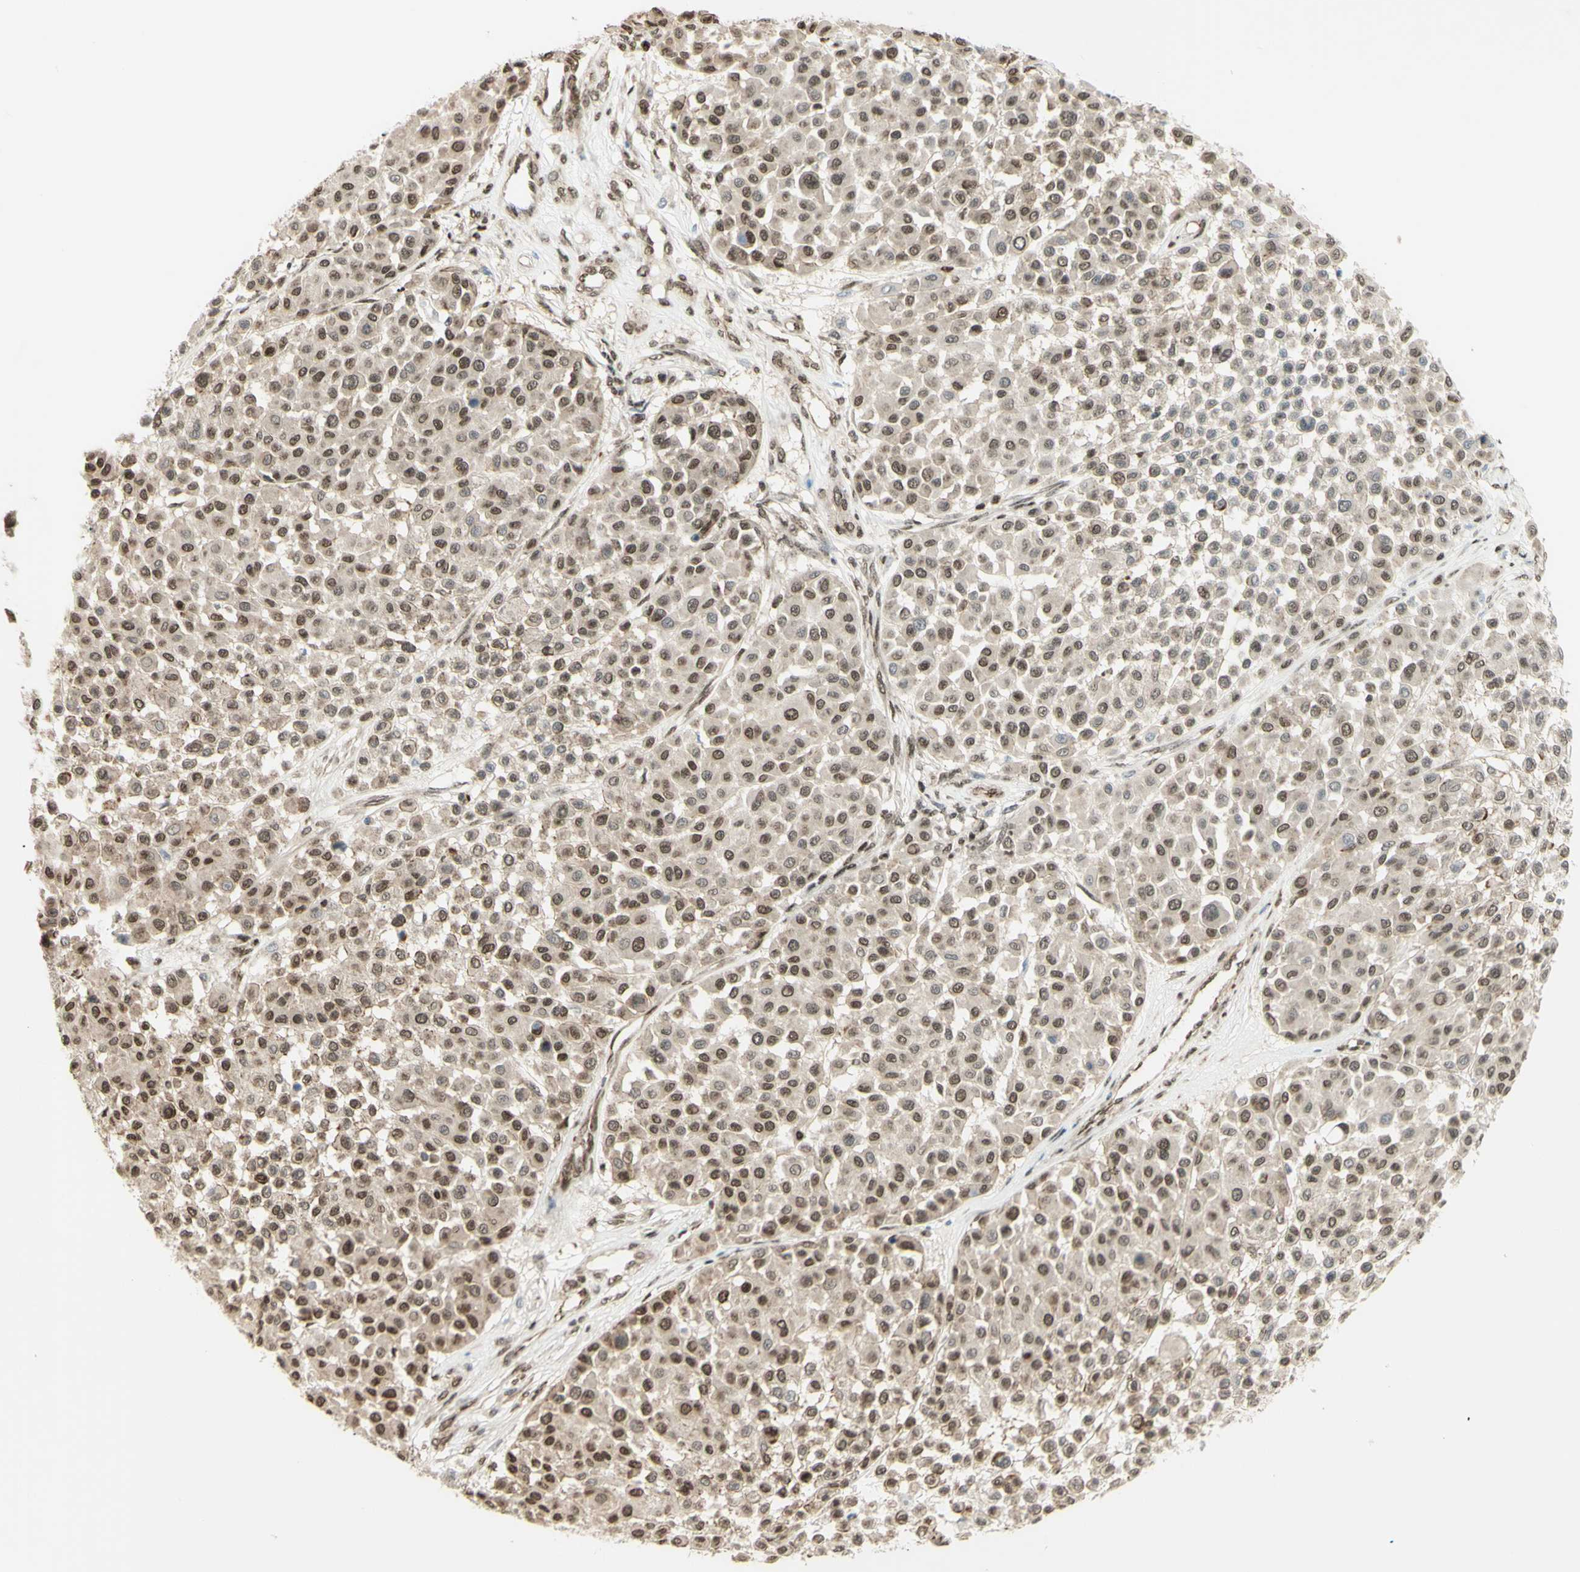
{"staining": {"intensity": "moderate", "quantity": "25%-75%", "location": "nuclear"}, "tissue": "melanoma", "cell_type": "Tumor cells", "image_type": "cancer", "snomed": [{"axis": "morphology", "description": "Malignant melanoma, Metastatic site"}, {"axis": "topography", "description": "Soft tissue"}], "caption": "Melanoma stained for a protein (brown) shows moderate nuclear positive expression in approximately 25%-75% of tumor cells.", "gene": "ZMYM6", "patient": {"sex": "male", "age": 41}}